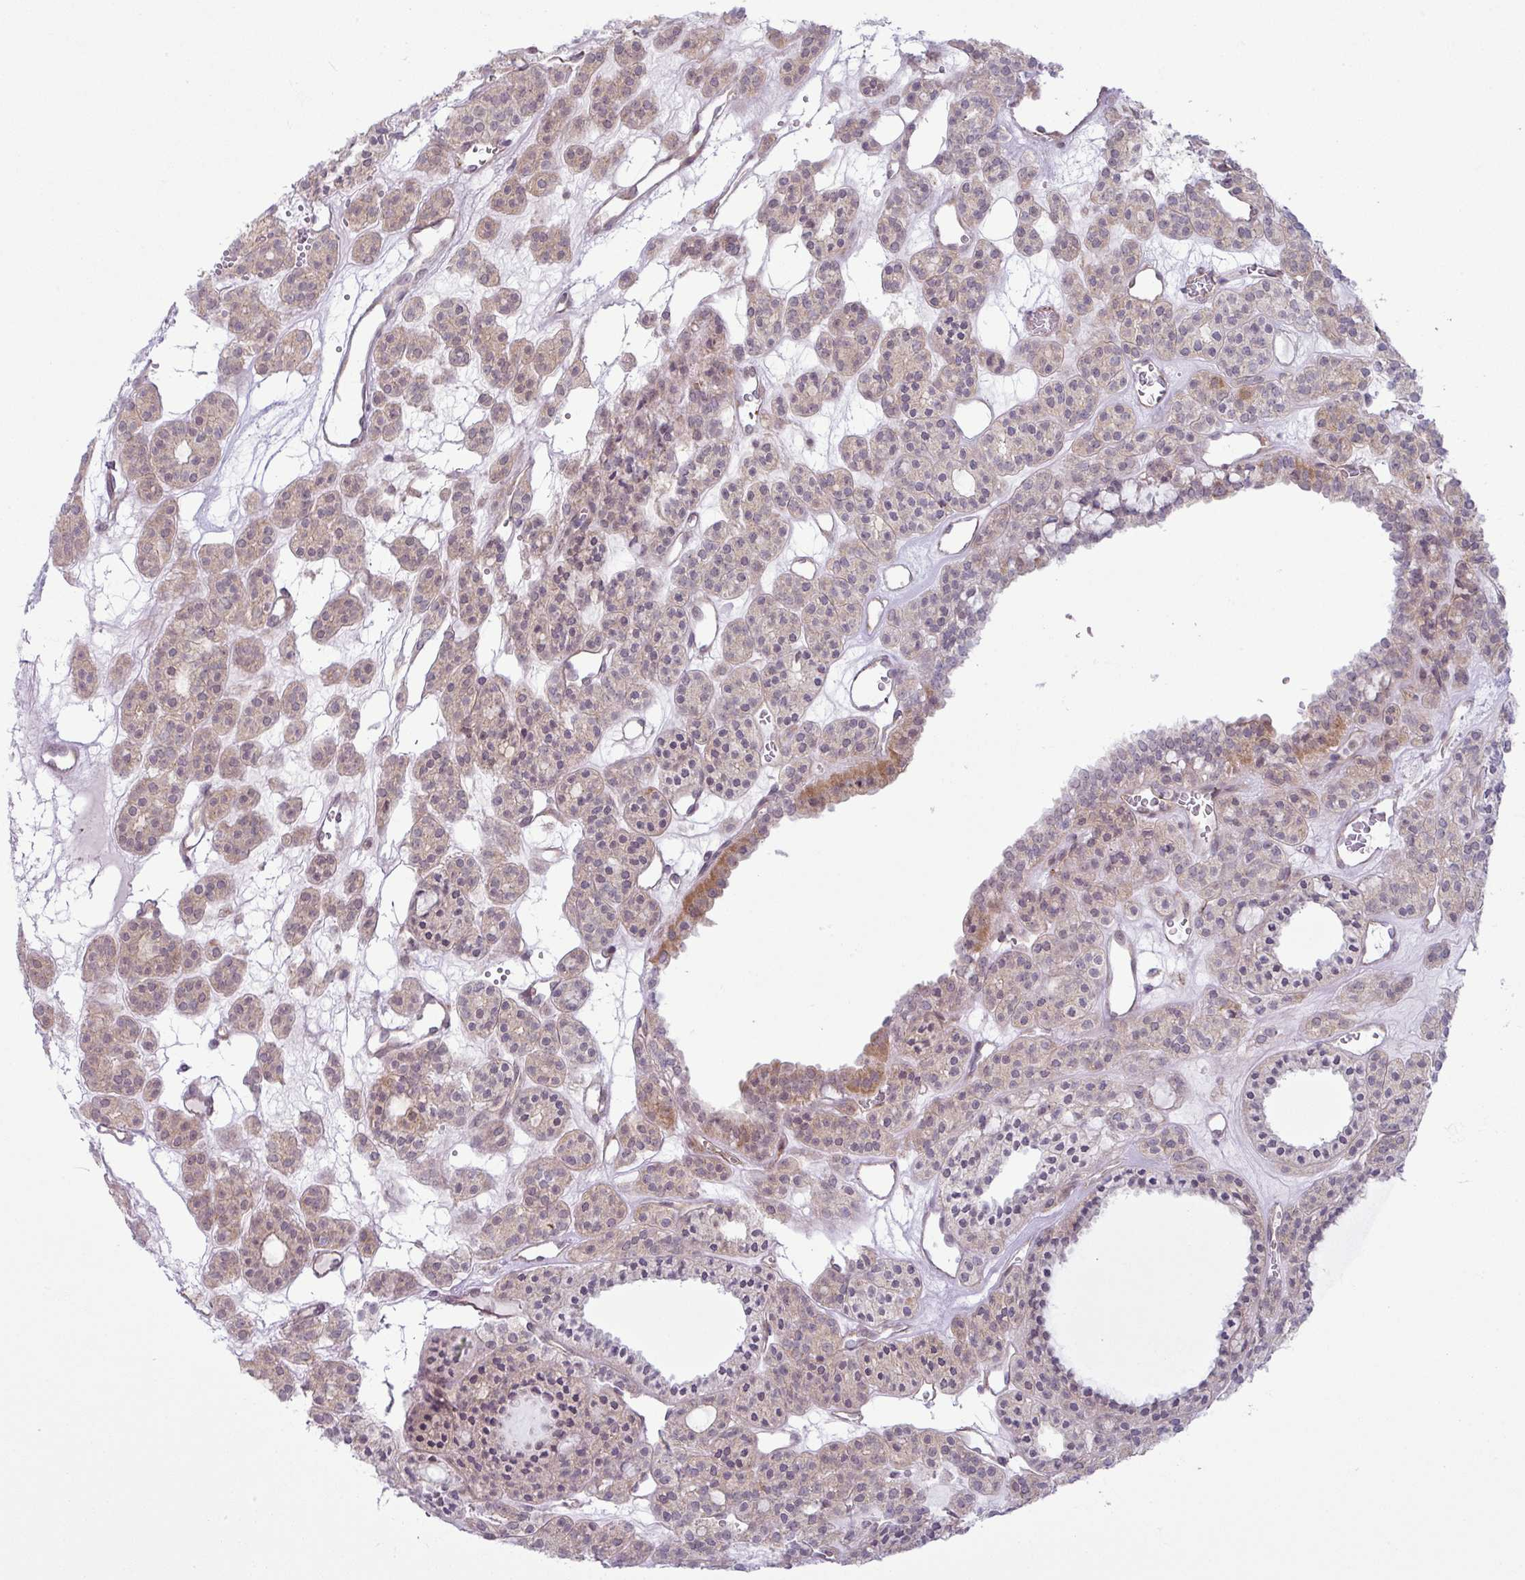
{"staining": {"intensity": "weak", "quantity": ">75%", "location": "cytoplasmic/membranous,nuclear"}, "tissue": "thyroid cancer", "cell_type": "Tumor cells", "image_type": "cancer", "snomed": [{"axis": "morphology", "description": "Follicular adenoma carcinoma, NOS"}, {"axis": "topography", "description": "Thyroid gland"}], "caption": "Follicular adenoma carcinoma (thyroid) tissue reveals weak cytoplasmic/membranous and nuclear expression in approximately >75% of tumor cells, visualized by immunohistochemistry.", "gene": "CCDC144A", "patient": {"sex": "female", "age": 63}}